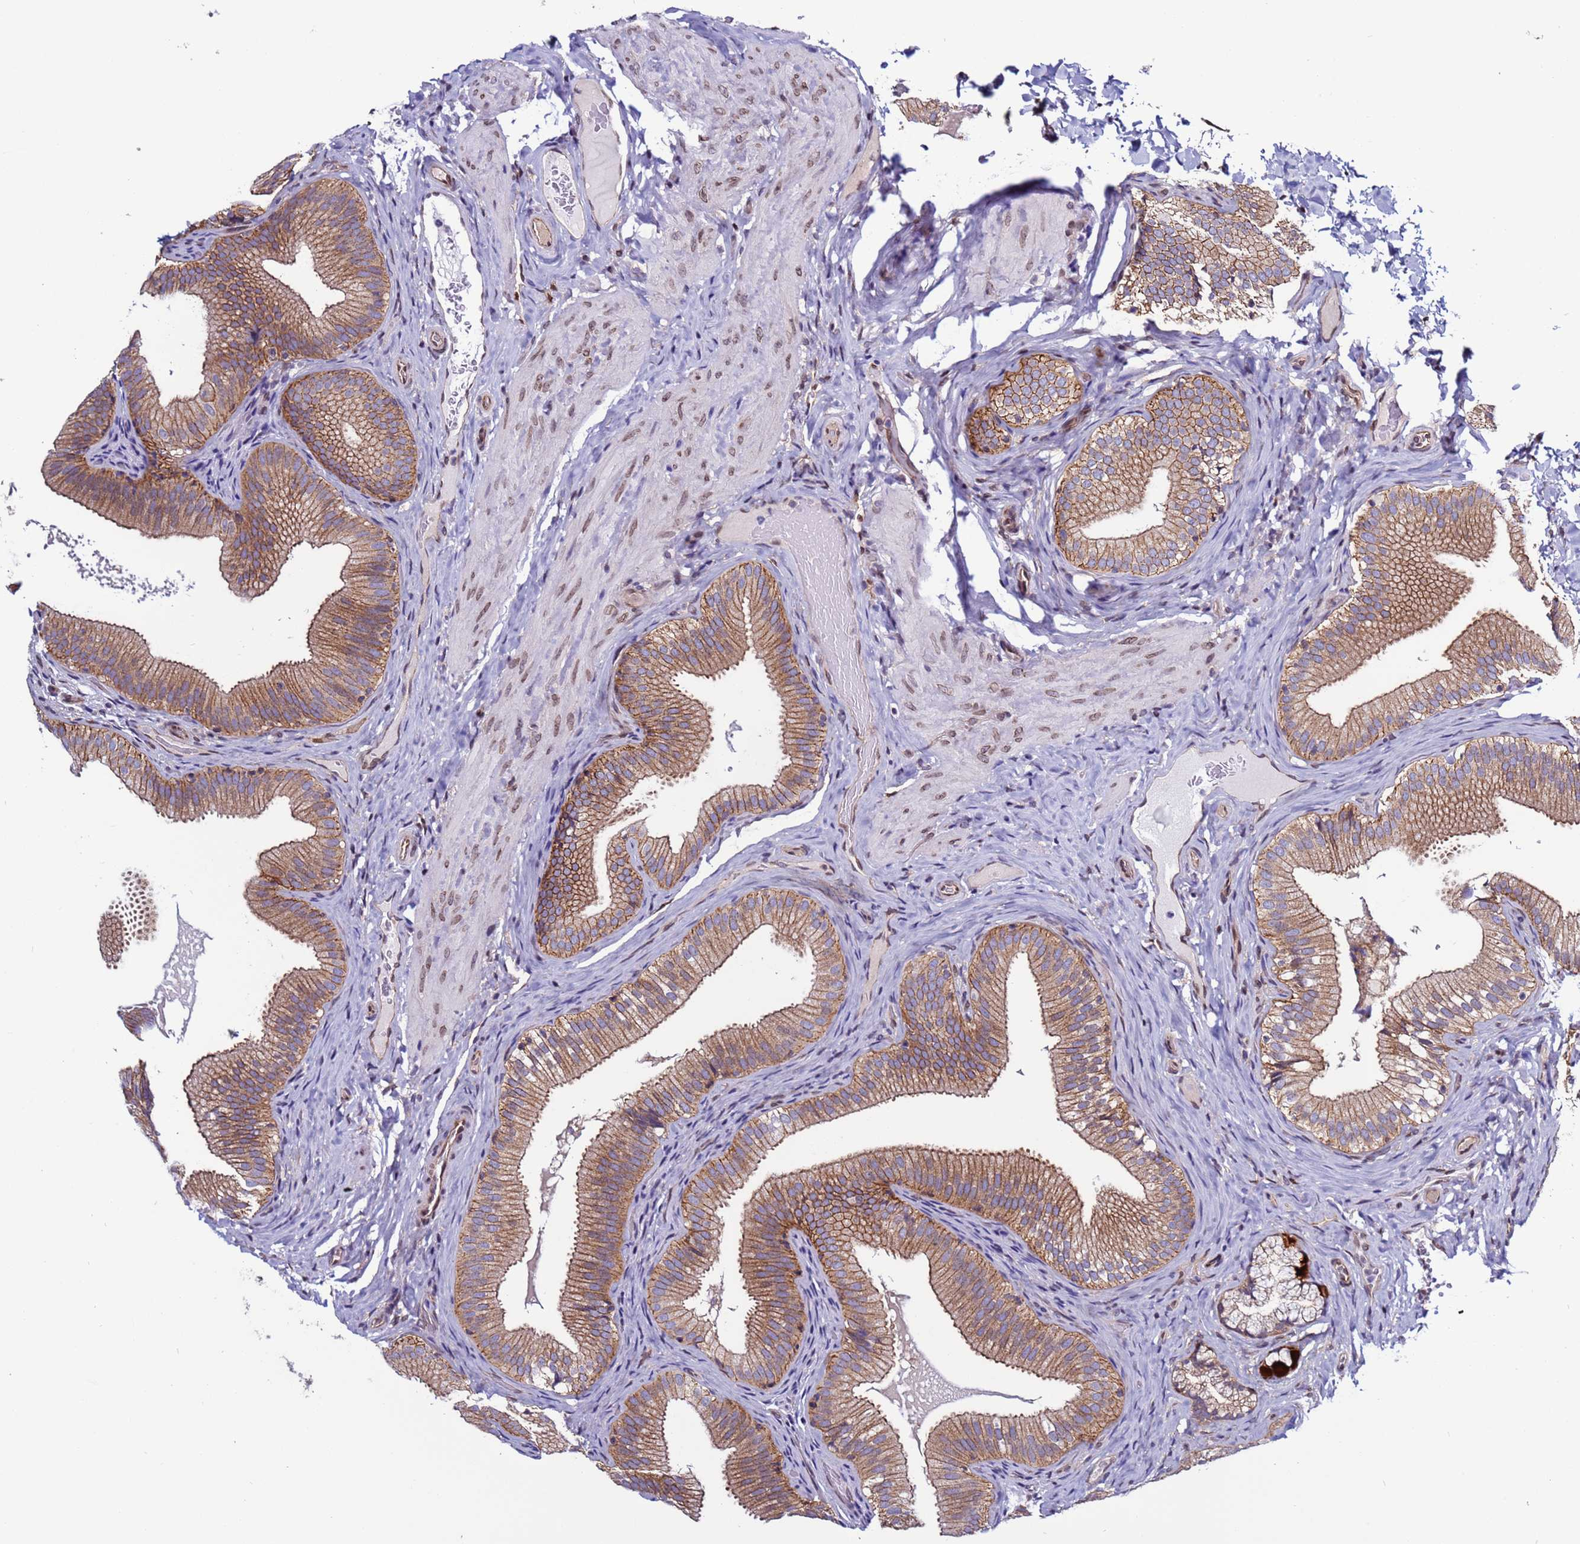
{"staining": {"intensity": "strong", "quantity": ">75%", "location": "cytoplasmic/membranous"}, "tissue": "gallbladder", "cell_type": "Glandular cells", "image_type": "normal", "snomed": [{"axis": "morphology", "description": "Normal tissue, NOS"}, {"axis": "topography", "description": "Gallbladder"}], "caption": "Protein expression analysis of benign gallbladder displays strong cytoplasmic/membranous staining in about >75% of glandular cells.", "gene": "TRIM37", "patient": {"sex": "female", "age": 30}}